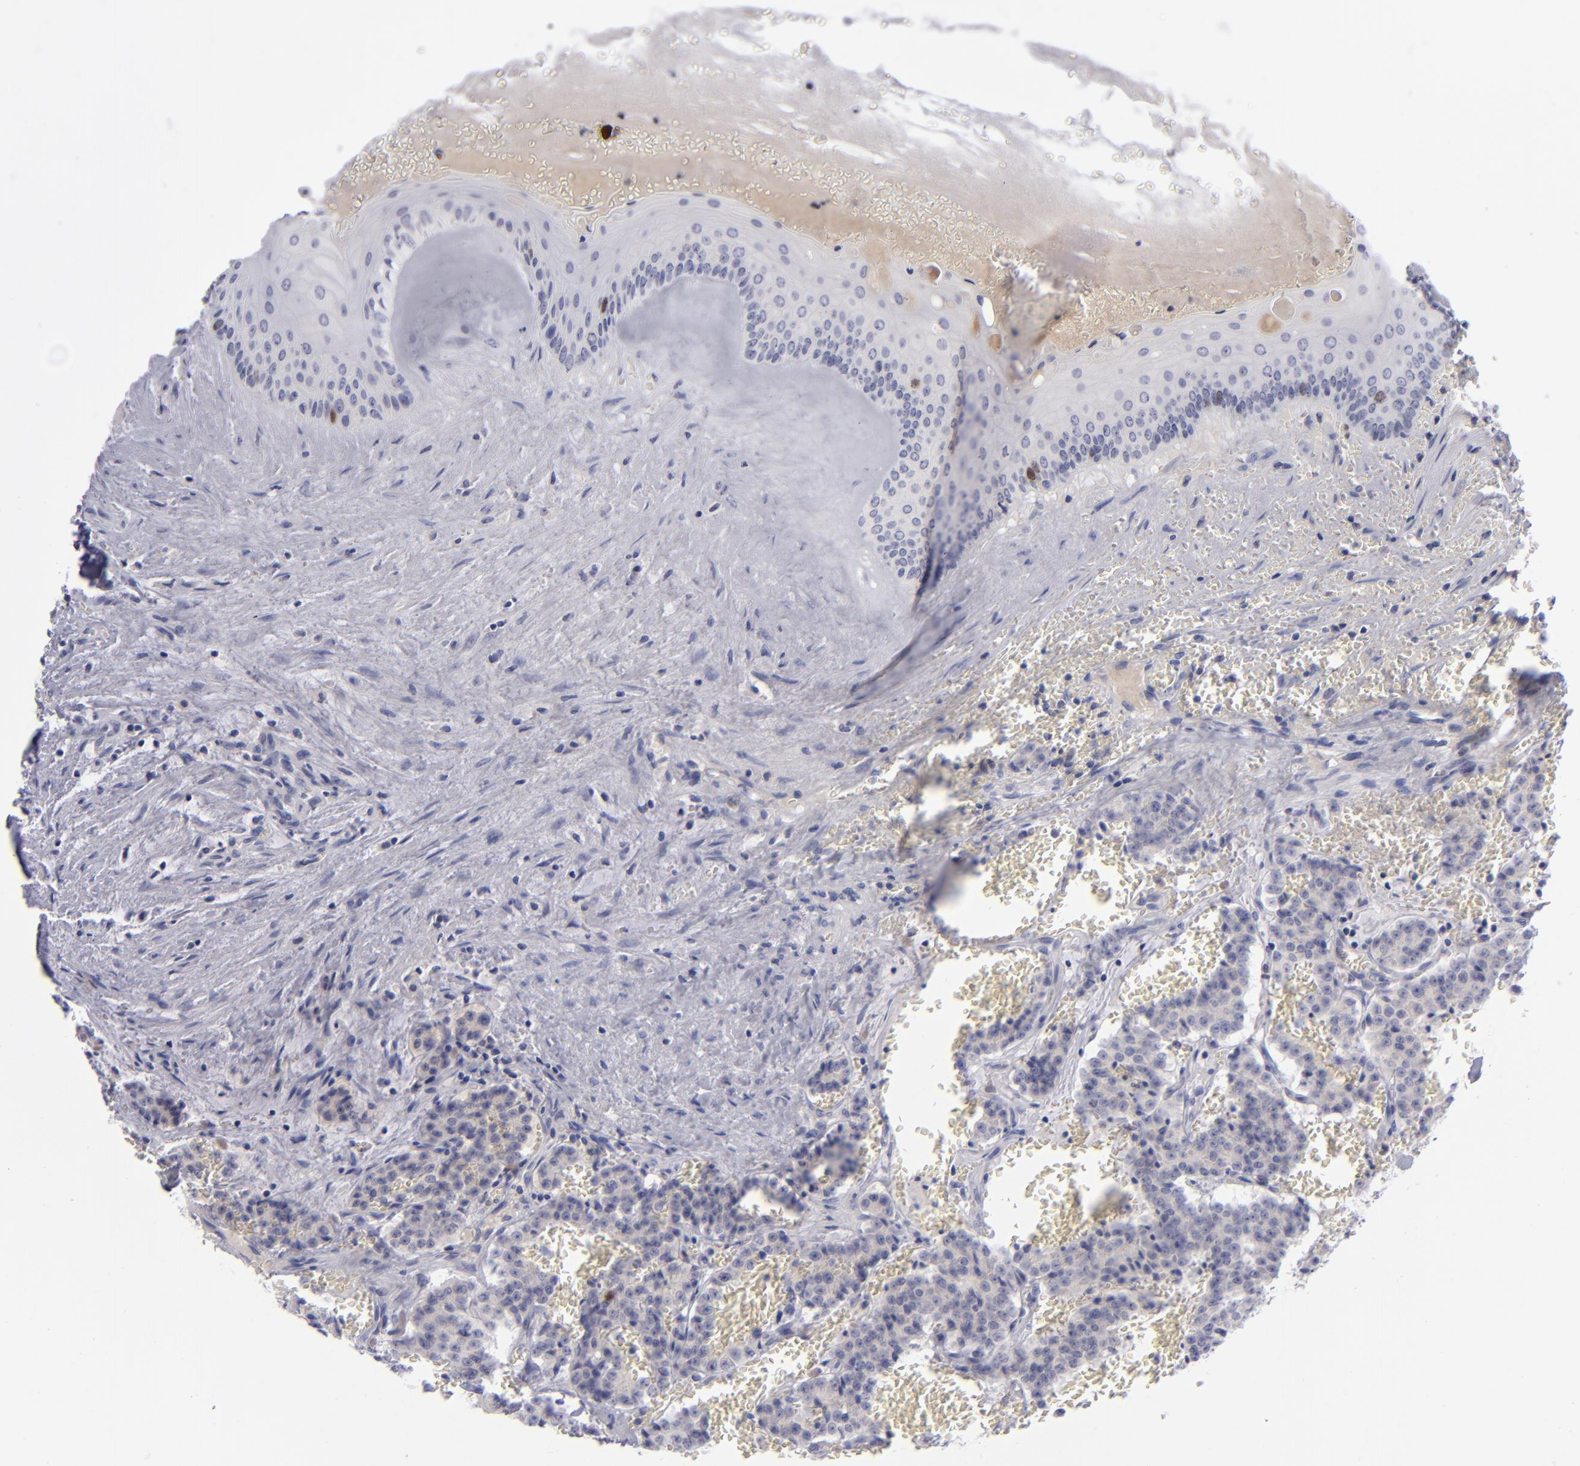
{"staining": {"intensity": "negative", "quantity": "none", "location": "none"}, "tissue": "carcinoid", "cell_type": "Tumor cells", "image_type": "cancer", "snomed": [{"axis": "morphology", "description": "Carcinoid, malignant, NOS"}, {"axis": "topography", "description": "Bronchus"}], "caption": "IHC image of neoplastic tissue: human carcinoid (malignant) stained with DAB exhibits no significant protein staining in tumor cells.", "gene": "AURKA", "patient": {"sex": "male", "age": 55}}